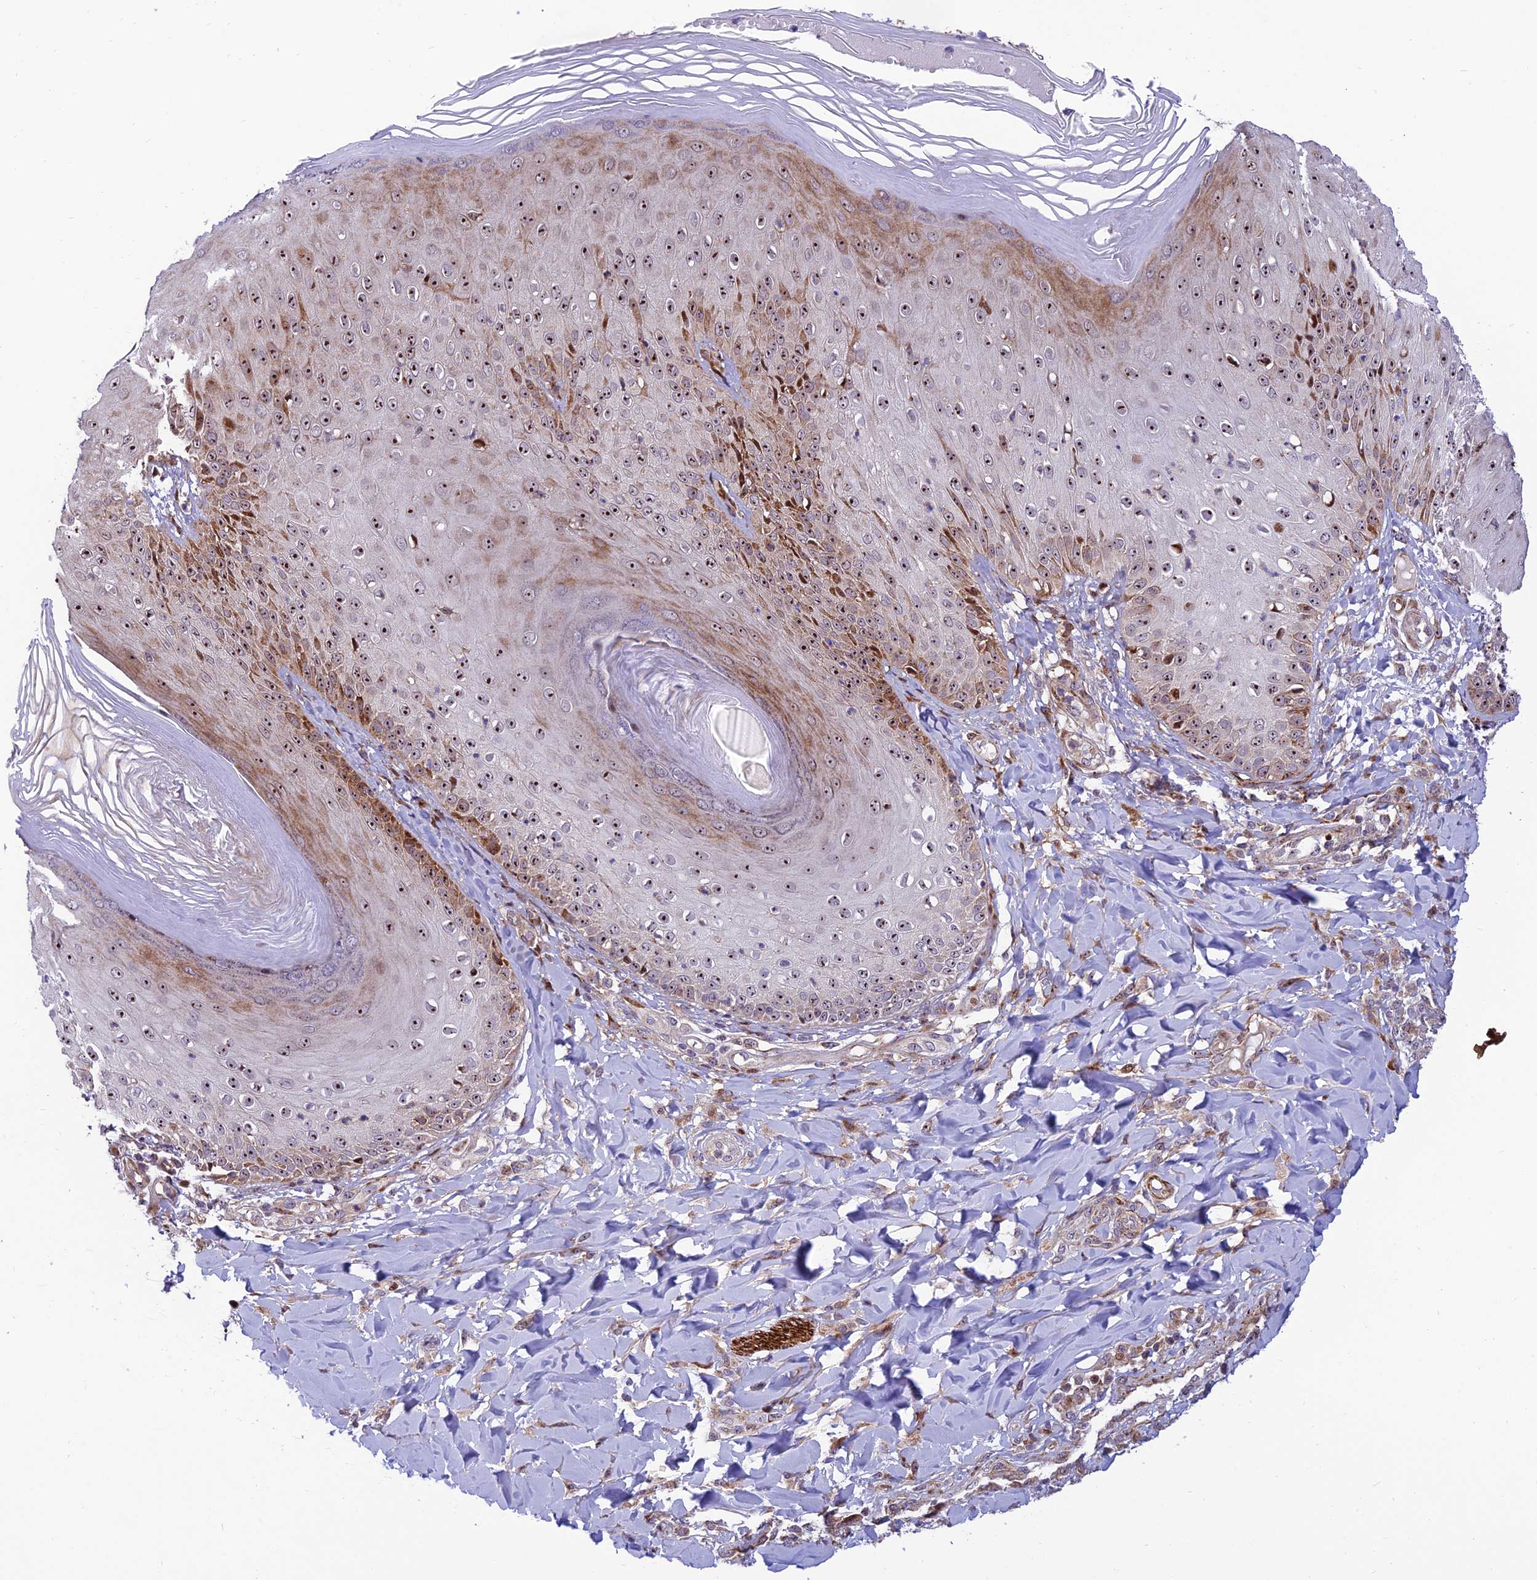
{"staining": {"intensity": "strong", "quantity": "25%-75%", "location": "cytoplasmic/membranous,nuclear"}, "tissue": "skin", "cell_type": "Epidermal cells", "image_type": "normal", "snomed": [{"axis": "morphology", "description": "Normal tissue, NOS"}, {"axis": "morphology", "description": "Inflammation, NOS"}, {"axis": "topography", "description": "Soft tissue"}, {"axis": "topography", "description": "Anal"}], "caption": "Skin stained for a protein (brown) demonstrates strong cytoplasmic/membranous,nuclear positive staining in approximately 25%-75% of epidermal cells.", "gene": "KBTBD7", "patient": {"sex": "female", "age": 15}}